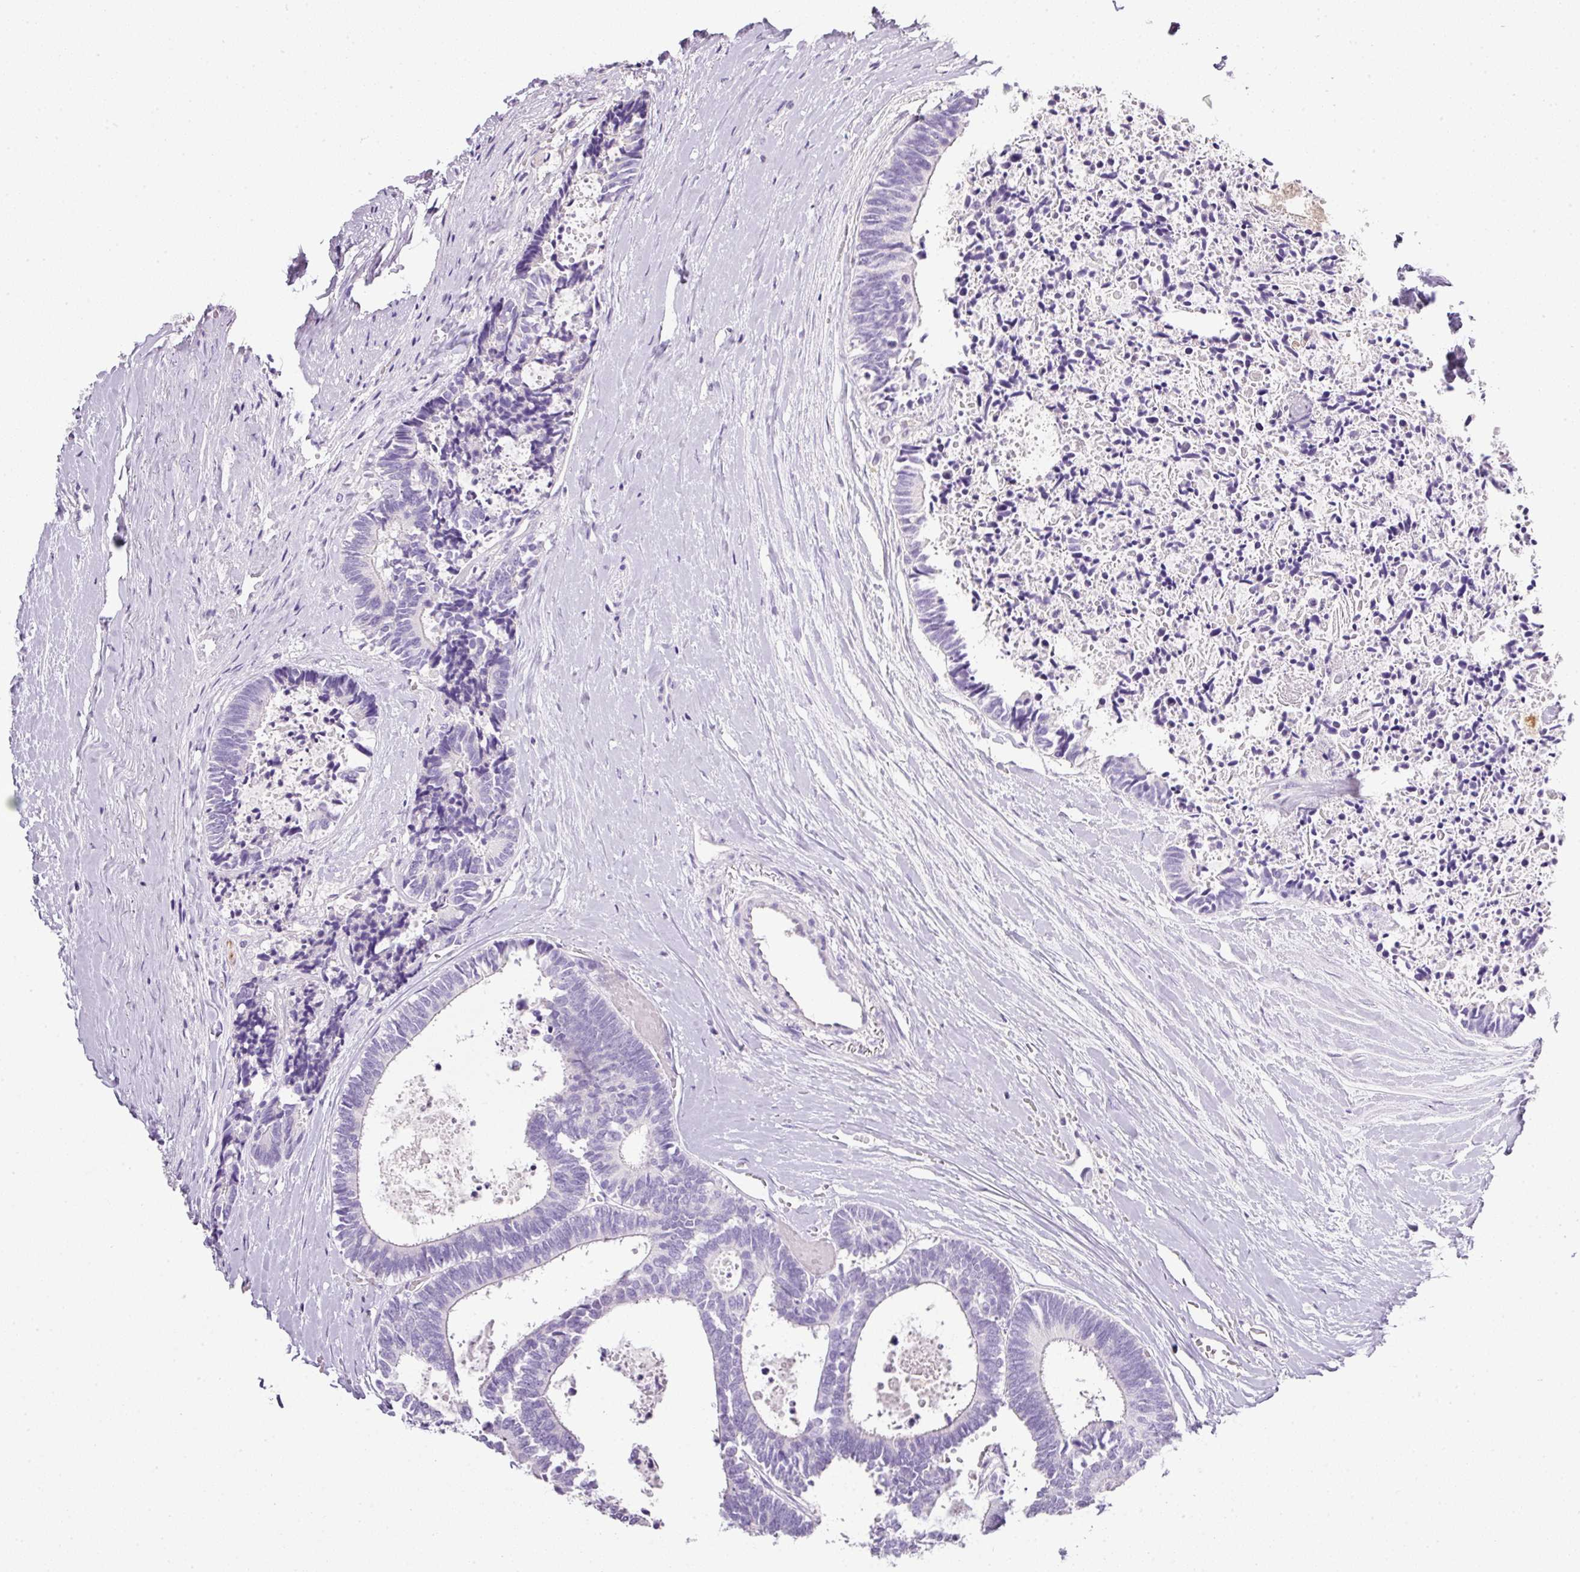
{"staining": {"intensity": "negative", "quantity": "none", "location": "none"}, "tissue": "colorectal cancer", "cell_type": "Tumor cells", "image_type": "cancer", "snomed": [{"axis": "morphology", "description": "Adenocarcinoma, NOS"}, {"axis": "topography", "description": "Colon"}, {"axis": "topography", "description": "Rectum"}], "caption": "Immunohistochemistry (IHC) histopathology image of human adenocarcinoma (colorectal) stained for a protein (brown), which exhibits no positivity in tumor cells.", "gene": "BSND", "patient": {"sex": "male", "age": 57}}